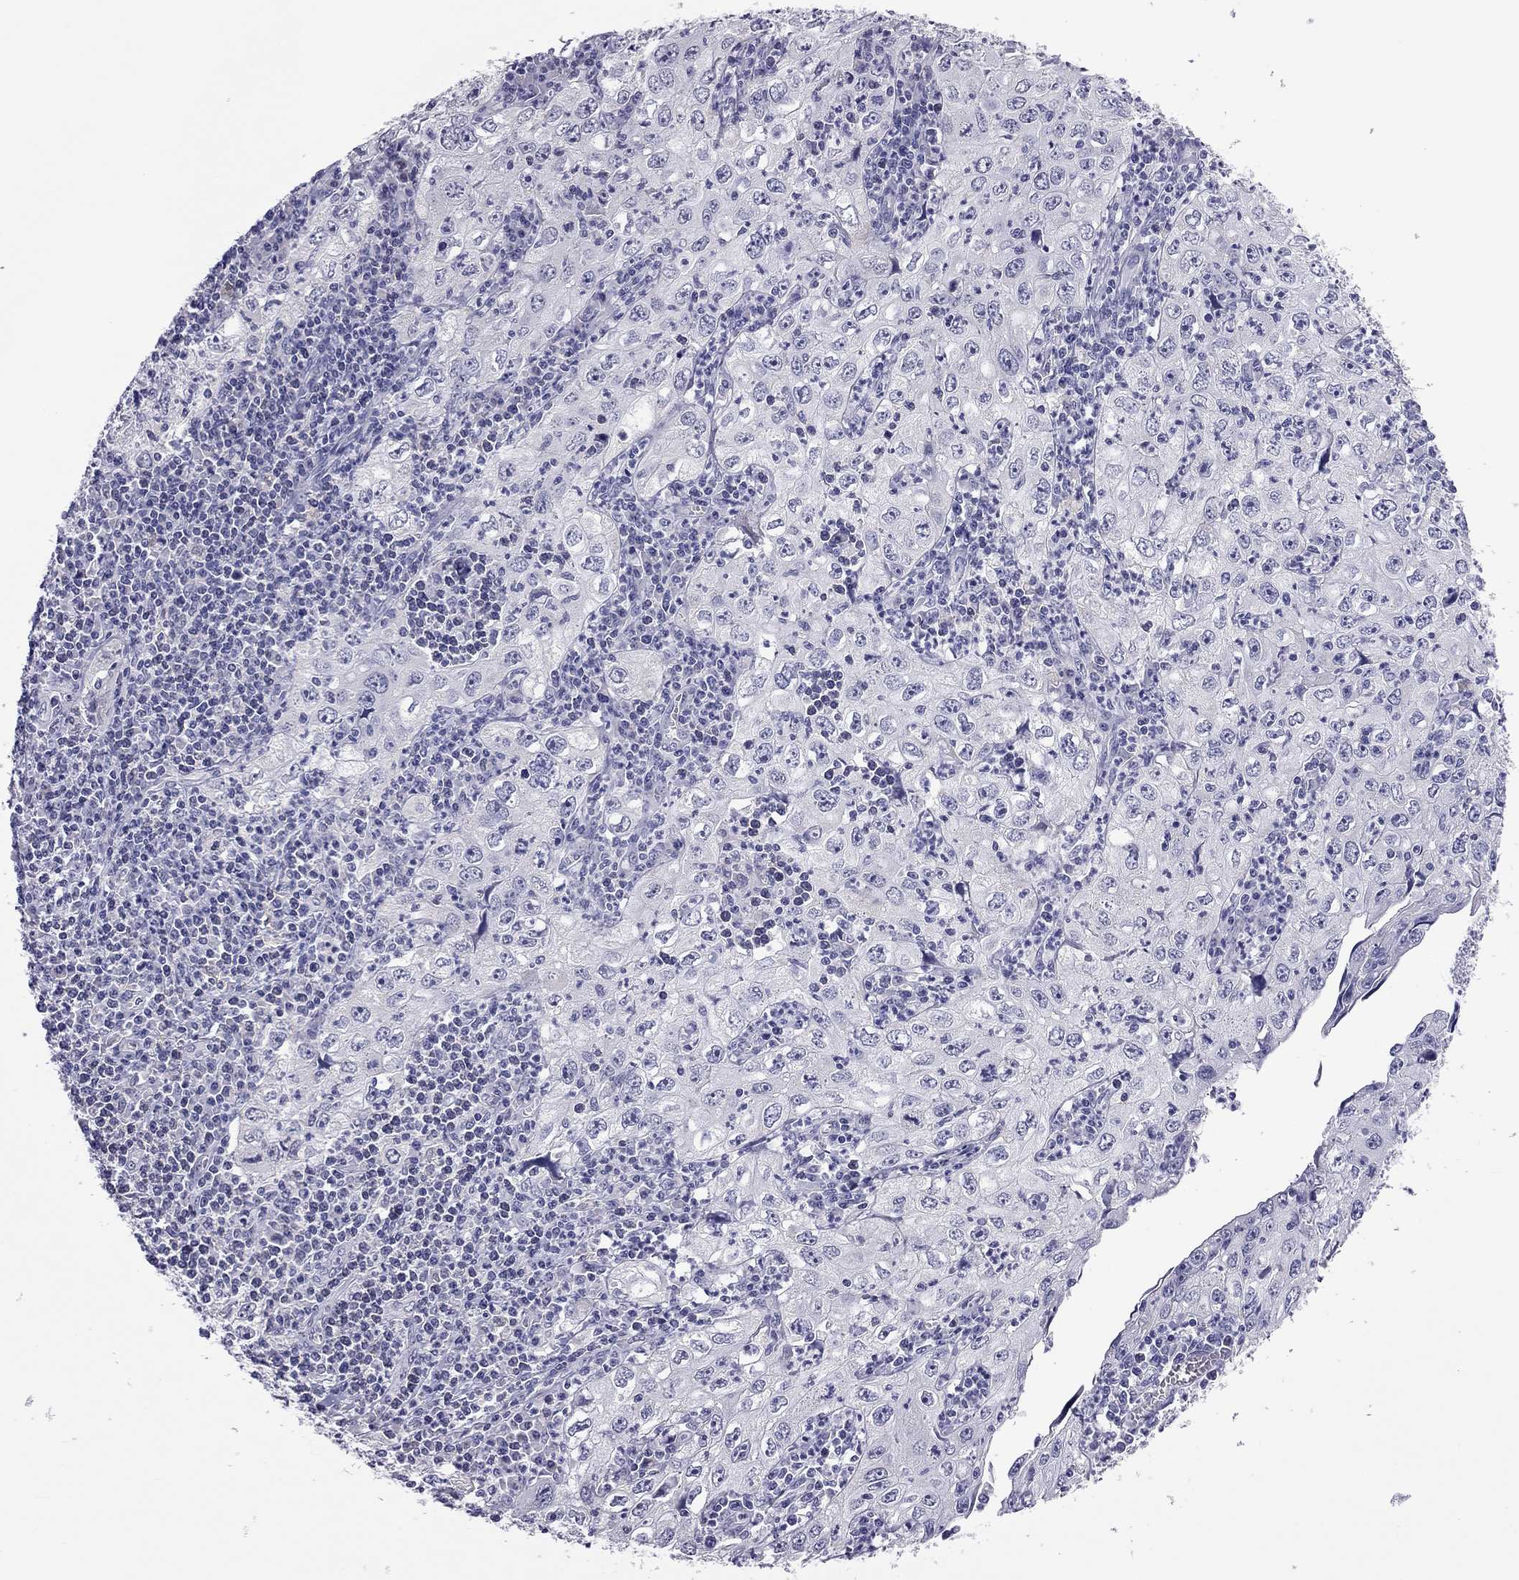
{"staining": {"intensity": "negative", "quantity": "none", "location": "none"}, "tissue": "cervical cancer", "cell_type": "Tumor cells", "image_type": "cancer", "snomed": [{"axis": "morphology", "description": "Squamous cell carcinoma, NOS"}, {"axis": "topography", "description": "Cervix"}], "caption": "There is no significant positivity in tumor cells of cervical cancer (squamous cell carcinoma).", "gene": "PPP1R3A", "patient": {"sex": "female", "age": 24}}